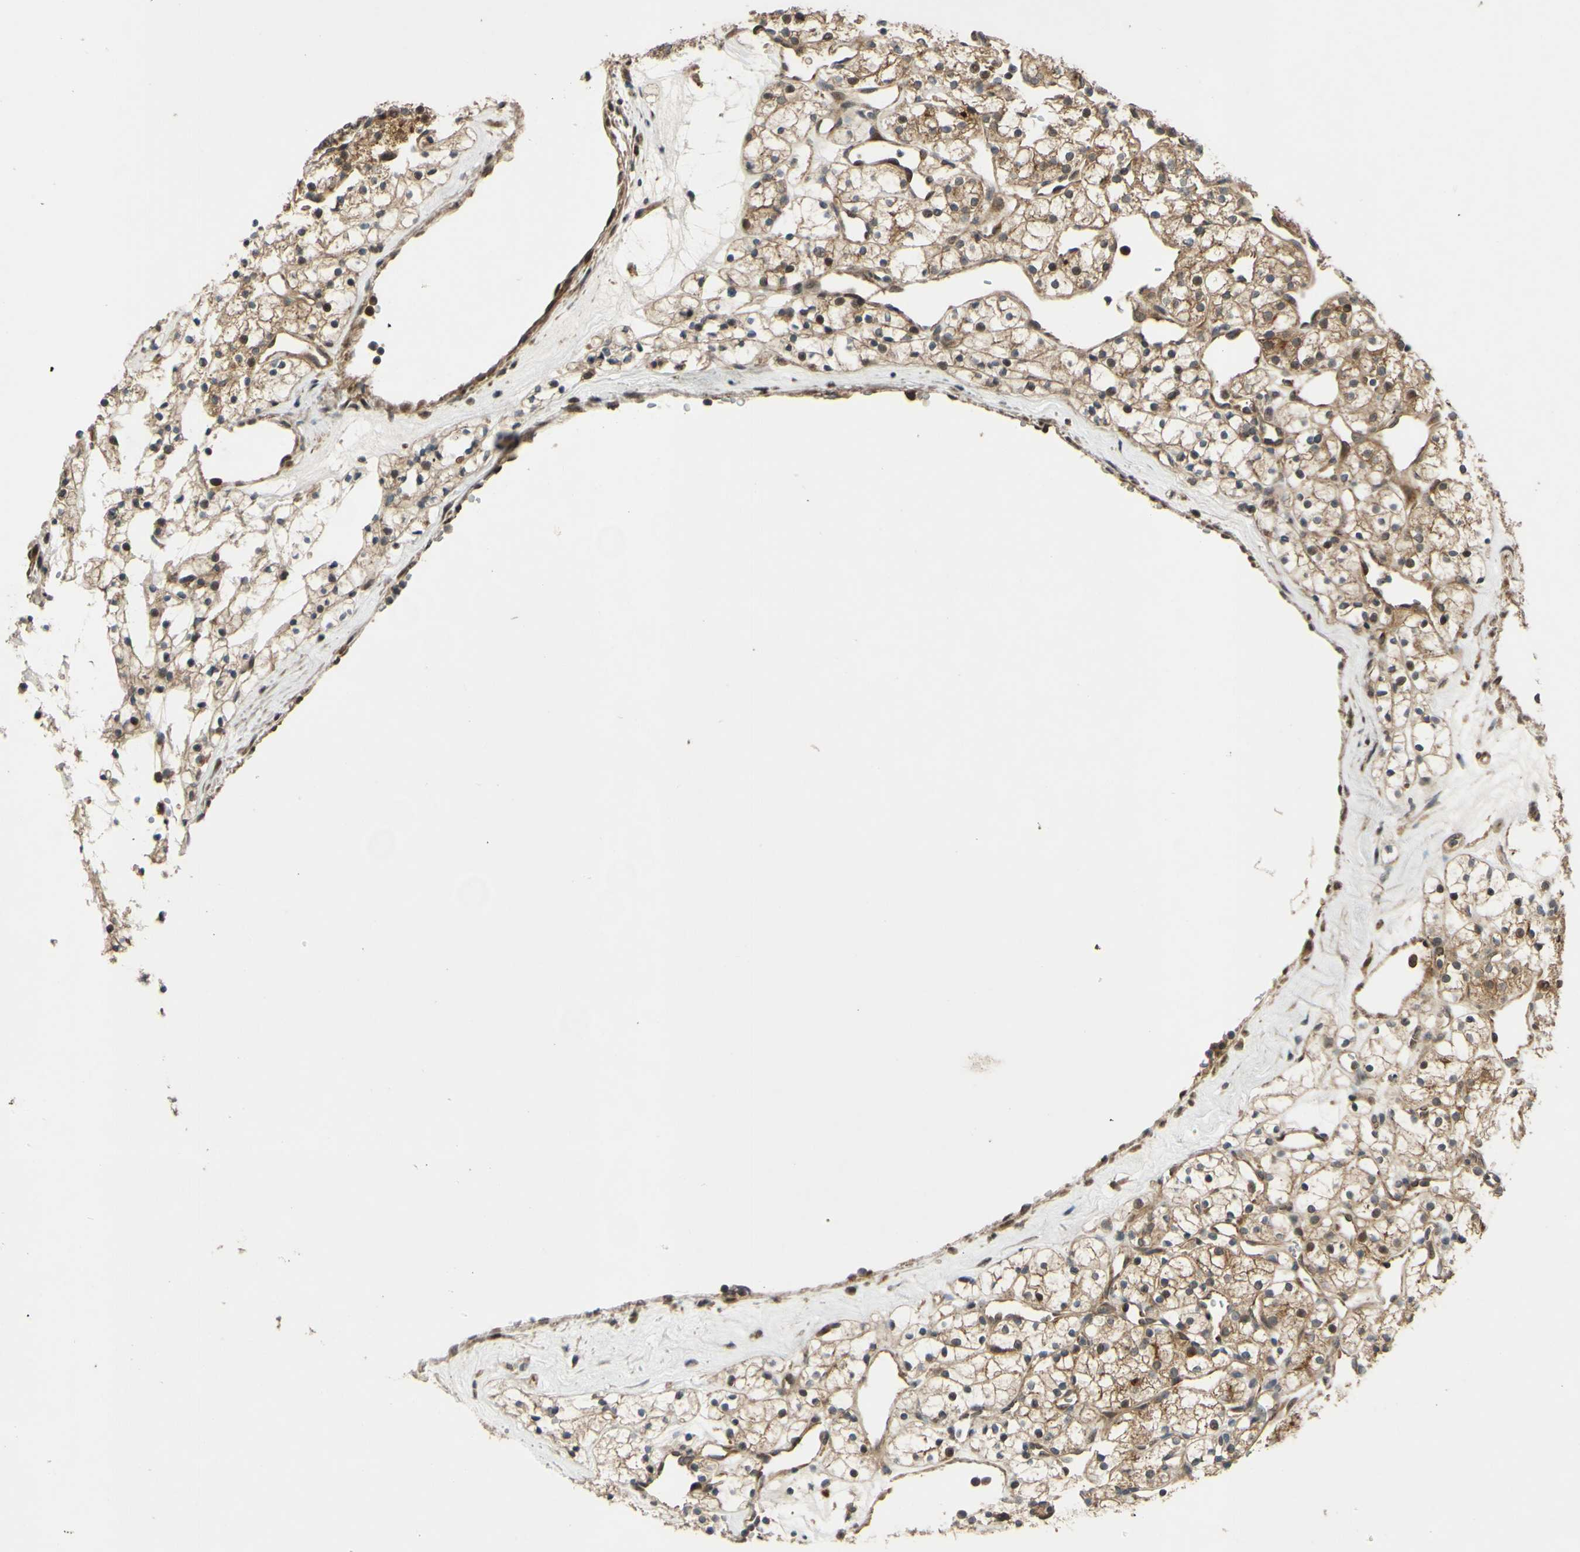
{"staining": {"intensity": "moderate", "quantity": ">75%", "location": "cytoplasmic/membranous"}, "tissue": "renal cancer", "cell_type": "Tumor cells", "image_type": "cancer", "snomed": [{"axis": "morphology", "description": "Adenocarcinoma, NOS"}, {"axis": "topography", "description": "Kidney"}], "caption": "A micrograph showing moderate cytoplasmic/membranous positivity in approximately >75% of tumor cells in renal cancer, as visualized by brown immunohistochemical staining.", "gene": "ABCC8", "patient": {"sex": "female", "age": 60}}